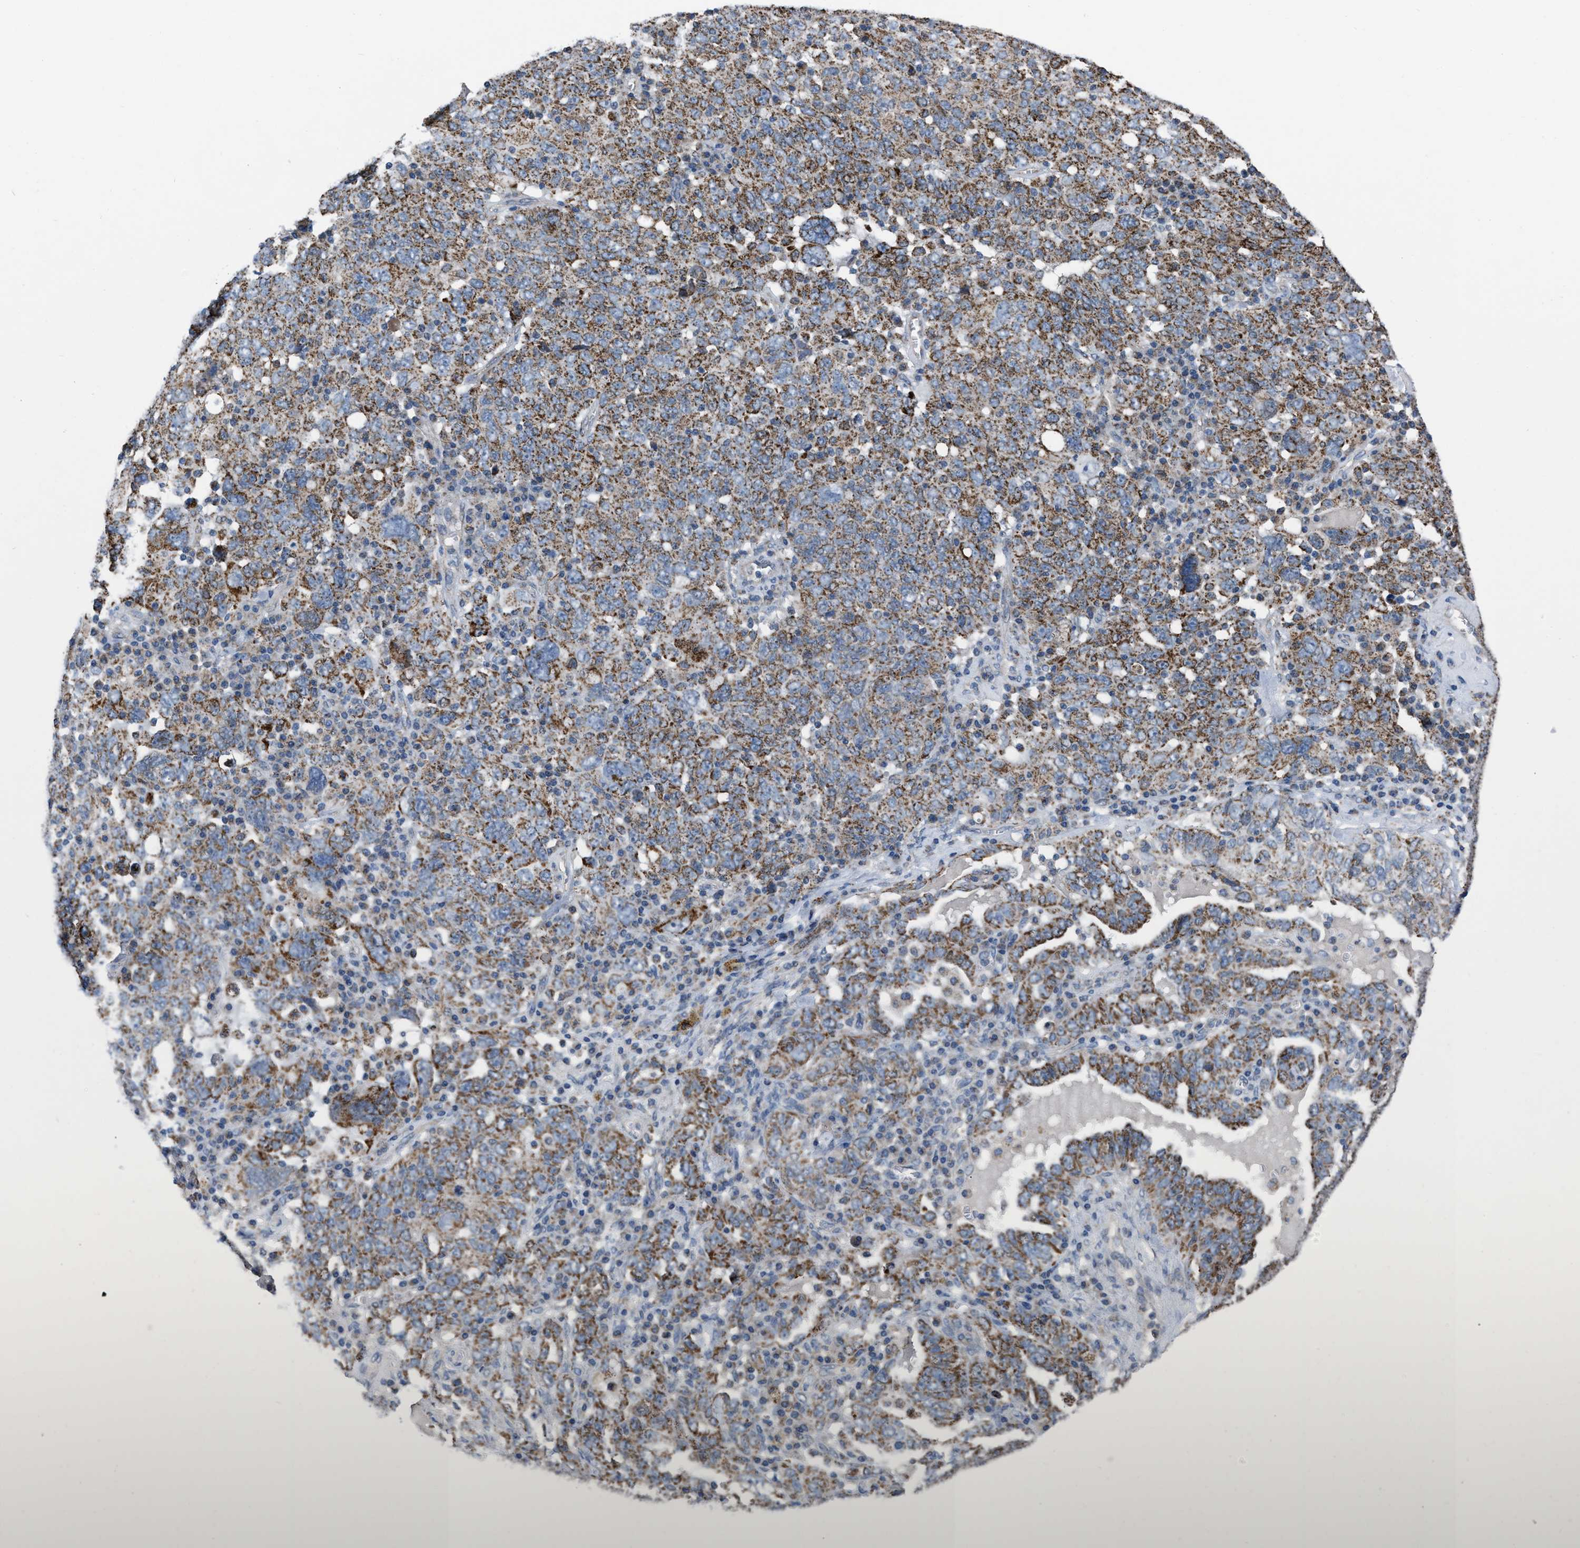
{"staining": {"intensity": "moderate", "quantity": ">75%", "location": "cytoplasmic/membranous"}, "tissue": "ovarian cancer", "cell_type": "Tumor cells", "image_type": "cancer", "snomed": [{"axis": "morphology", "description": "Carcinoma, endometroid"}, {"axis": "topography", "description": "Ovary"}], "caption": "Moderate cytoplasmic/membranous protein staining is present in approximately >75% of tumor cells in ovarian cancer (endometroid carcinoma).", "gene": "BCL10", "patient": {"sex": "female", "age": 62}}